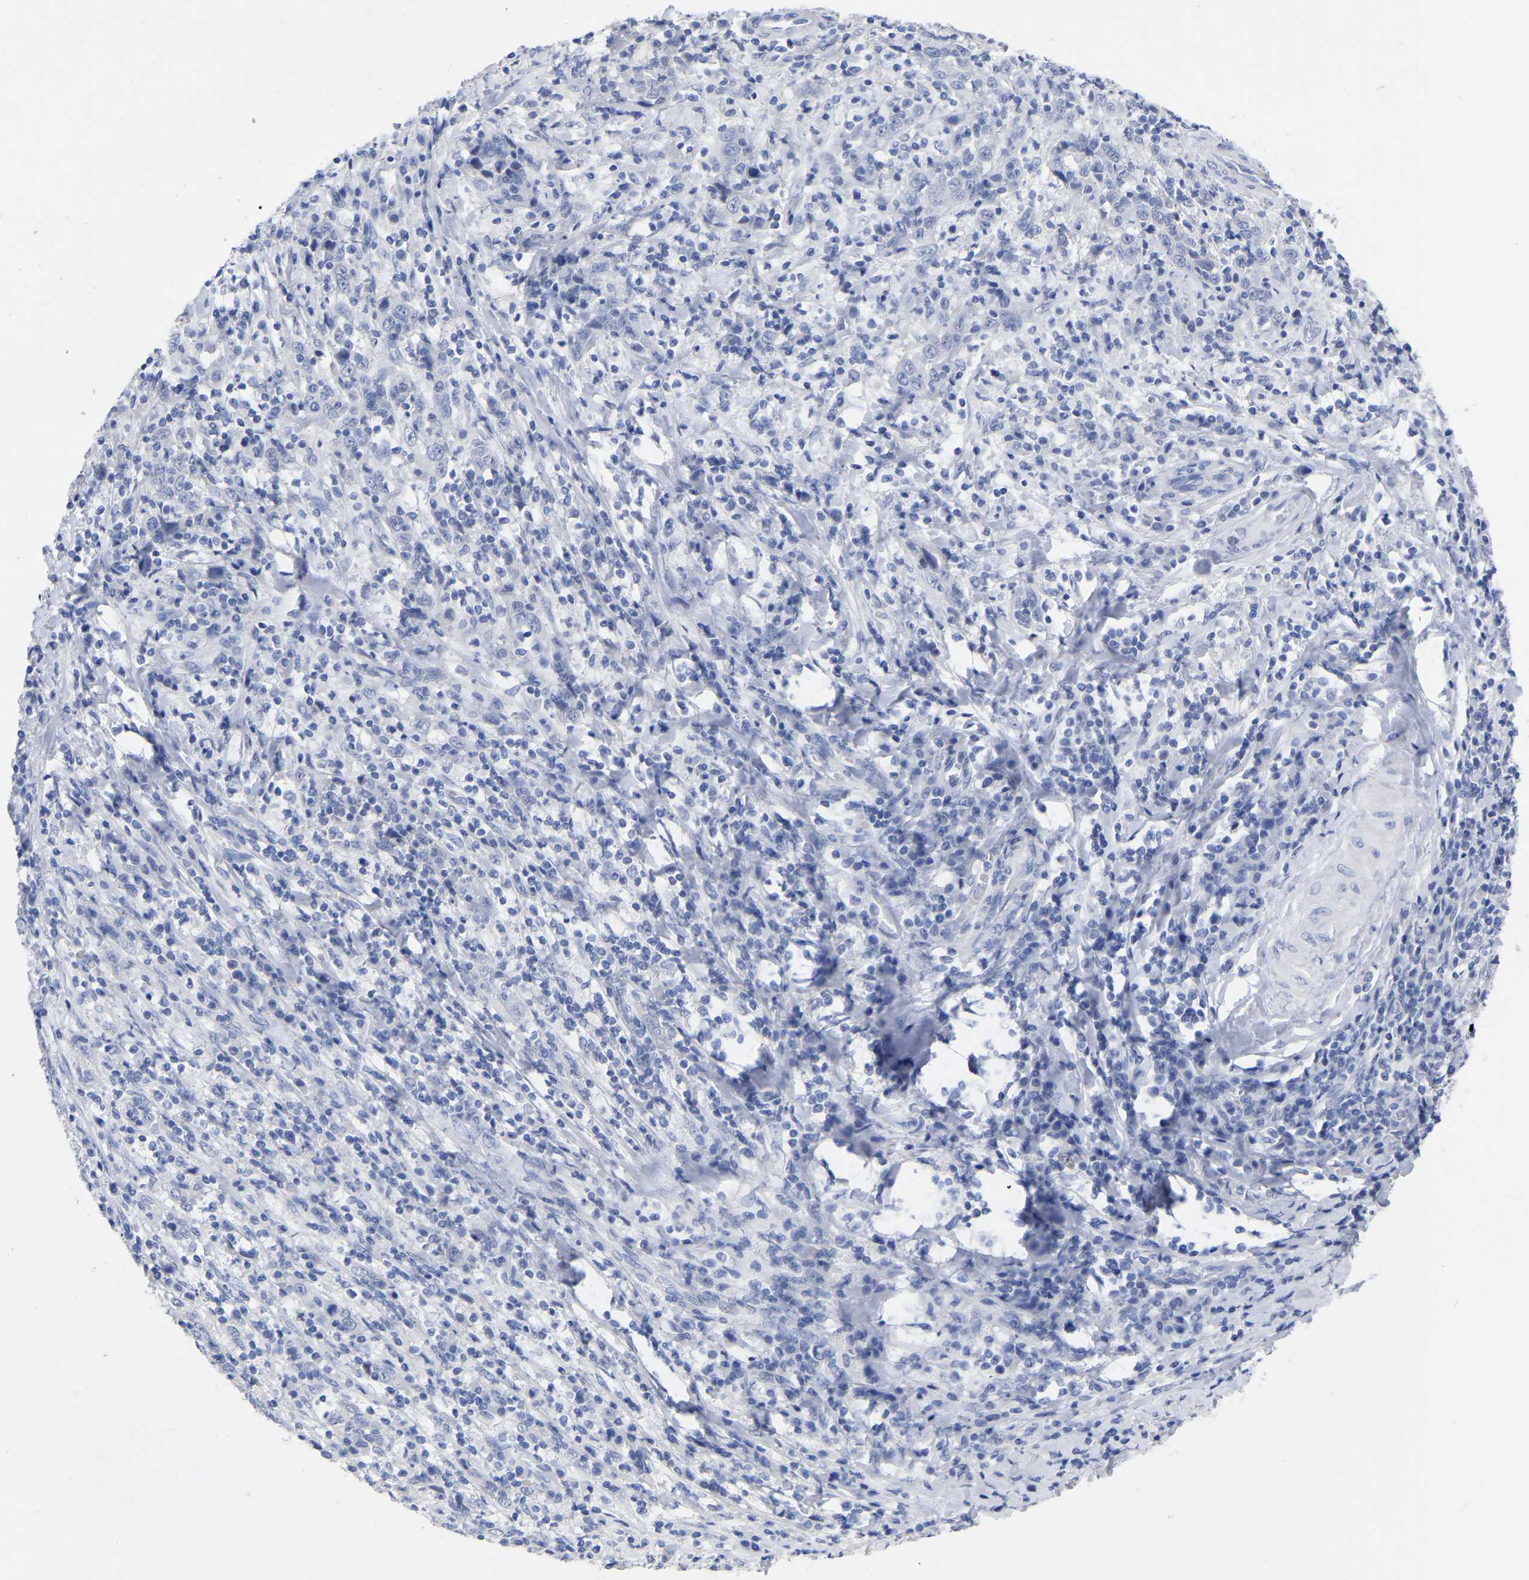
{"staining": {"intensity": "negative", "quantity": "none", "location": "none"}, "tissue": "cervical cancer", "cell_type": "Tumor cells", "image_type": "cancer", "snomed": [{"axis": "morphology", "description": "Squamous cell carcinoma, NOS"}, {"axis": "topography", "description": "Cervix"}], "caption": "Immunohistochemical staining of human cervical cancer exhibits no significant staining in tumor cells.", "gene": "ANXA13", "patient": {"sex": "female", "age": 46}}